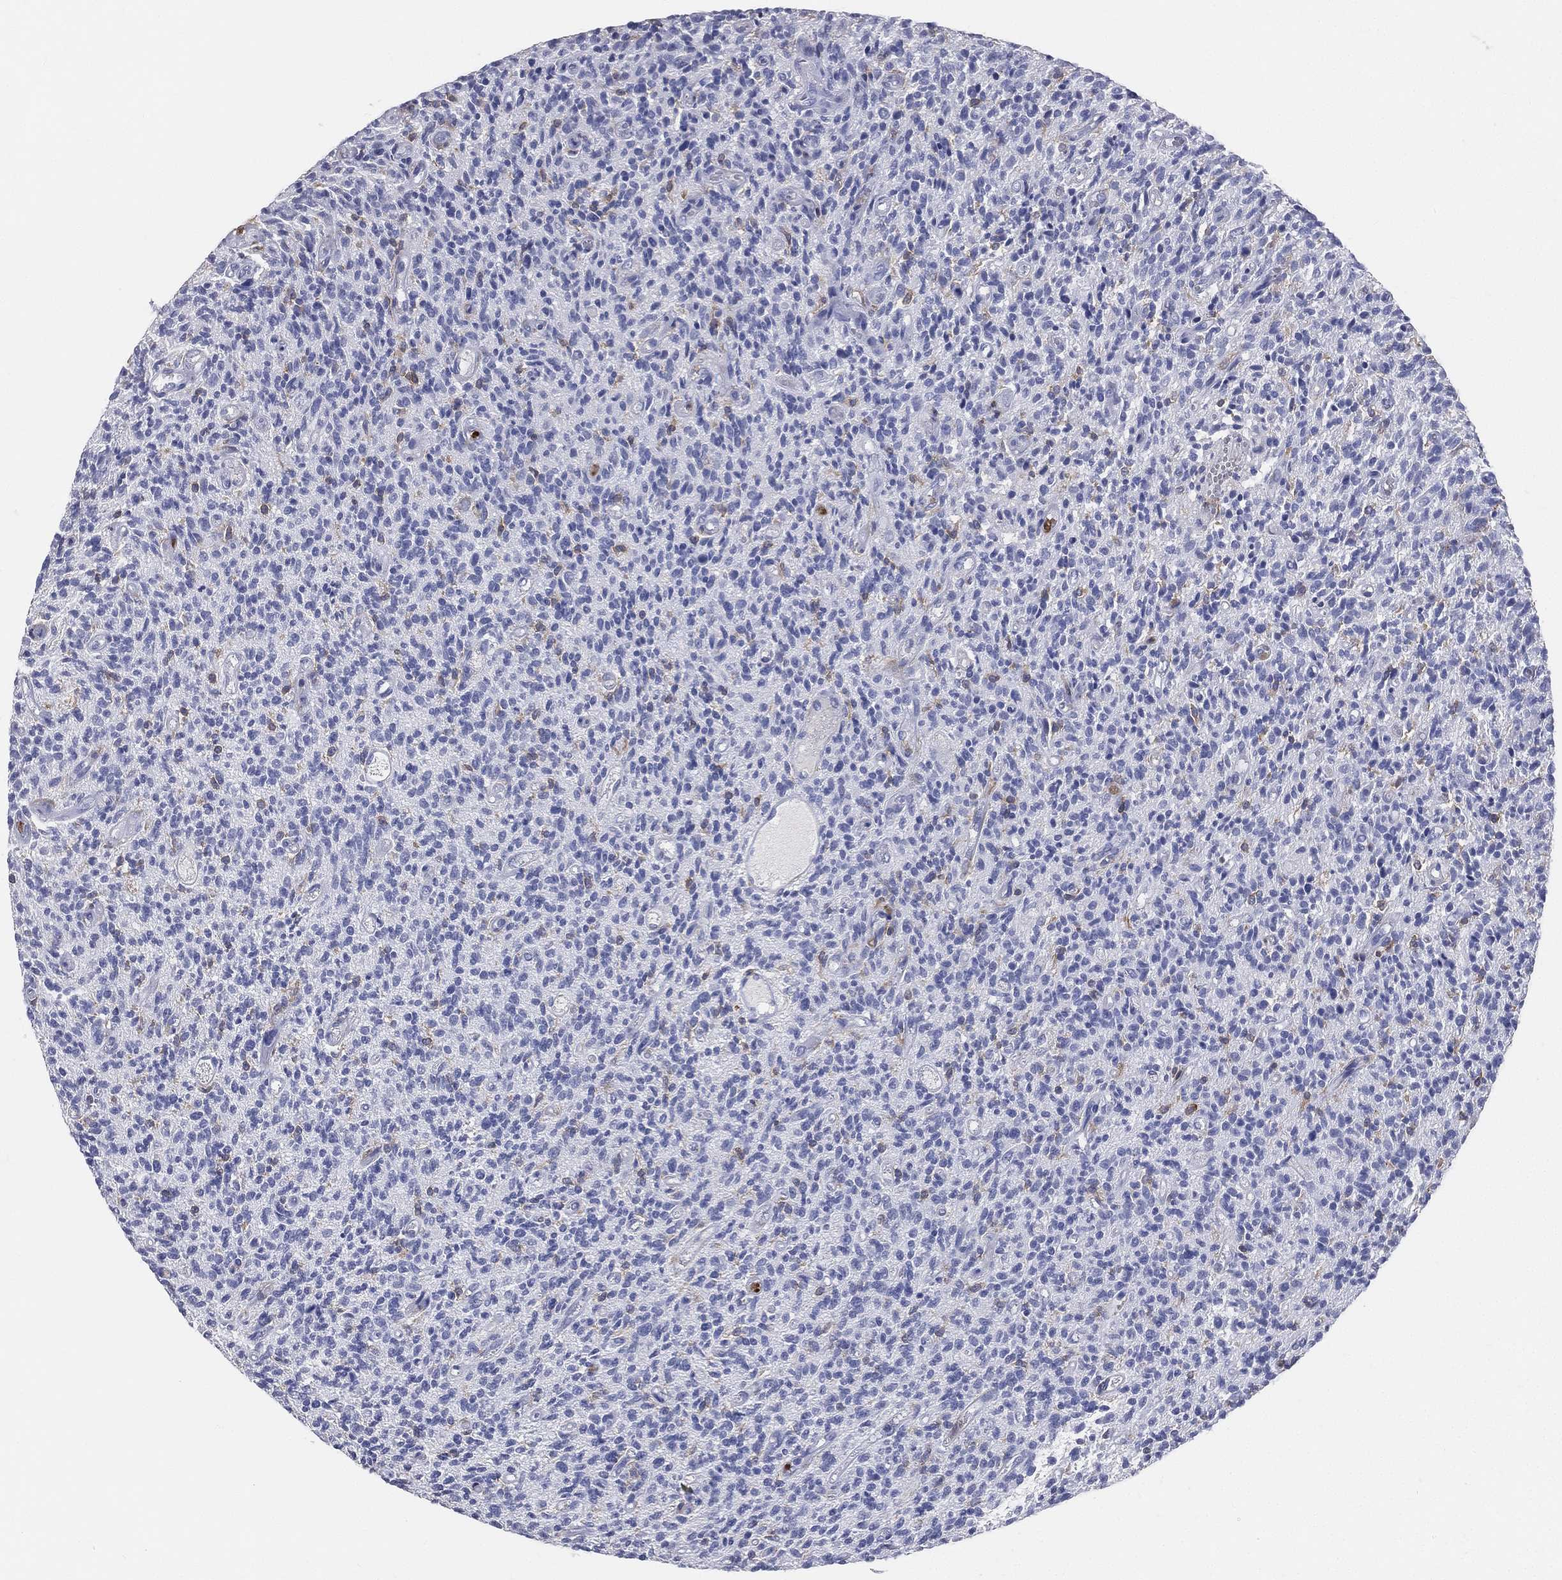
{"staining": {"intensity": "negative", "quantity": "none", "location": "none"}, "tissue": "glioma", "cell_type": "Tumor cells", "image_type": "cancer", "snomed": [{"axis": "morphology", "description": "Glioma, malignant, High grade"}, {"axis": "topography", "description": "Brain"}], "caption": "Immunohistochemistry of human malignant high-grade glioma exhibits no positivity in tumor cells. Nuclei are stained in blue.", "gene": "CD33", "patient": {"sex": "male", "age": 64}}